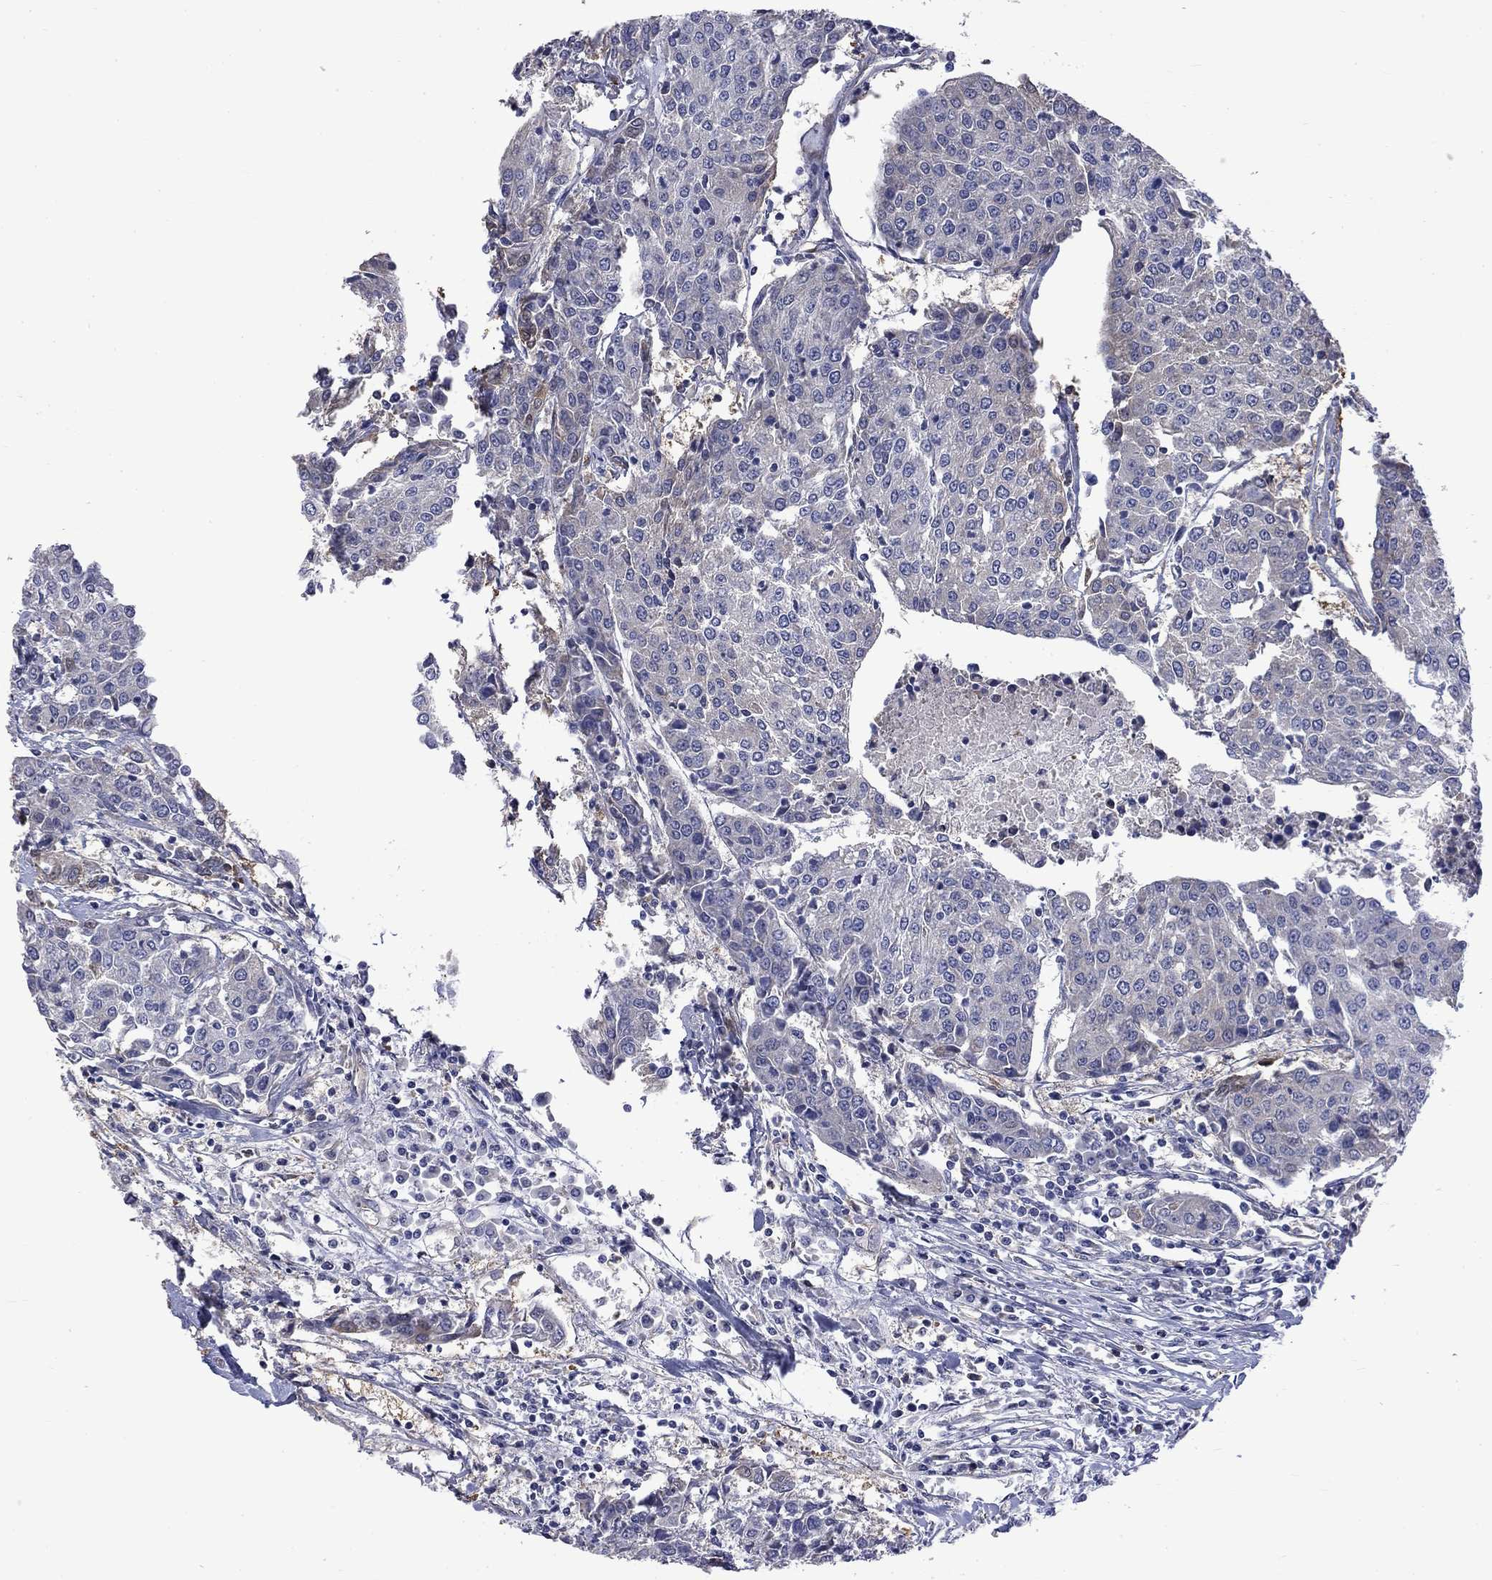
{"staining": {"intensity": "moderate", "quantity": "<25%", "location": "cytoplasmic/membranous,nuclear"}, "tissue": "urothelial cancer", "cell_type": "Tumor cells", "image_type": "cancer", "snomed": [{"axis": "morphology", "description": "Urothelial carcinoma, High grade"}, {"axis": "topography", "description": "Urinary bladder"}], "caption": "High-power microscopy captured an immunohistochemistry histopathology image of urothelial carcinoma (high-grade), revealing moderate cytoplasmic/membranous and nuclear staining in about <25% of tumor cells. Nuclei are stained in blue.", "gene": "CAMKK2", "patient": {"sex": "female", "age": 85}}